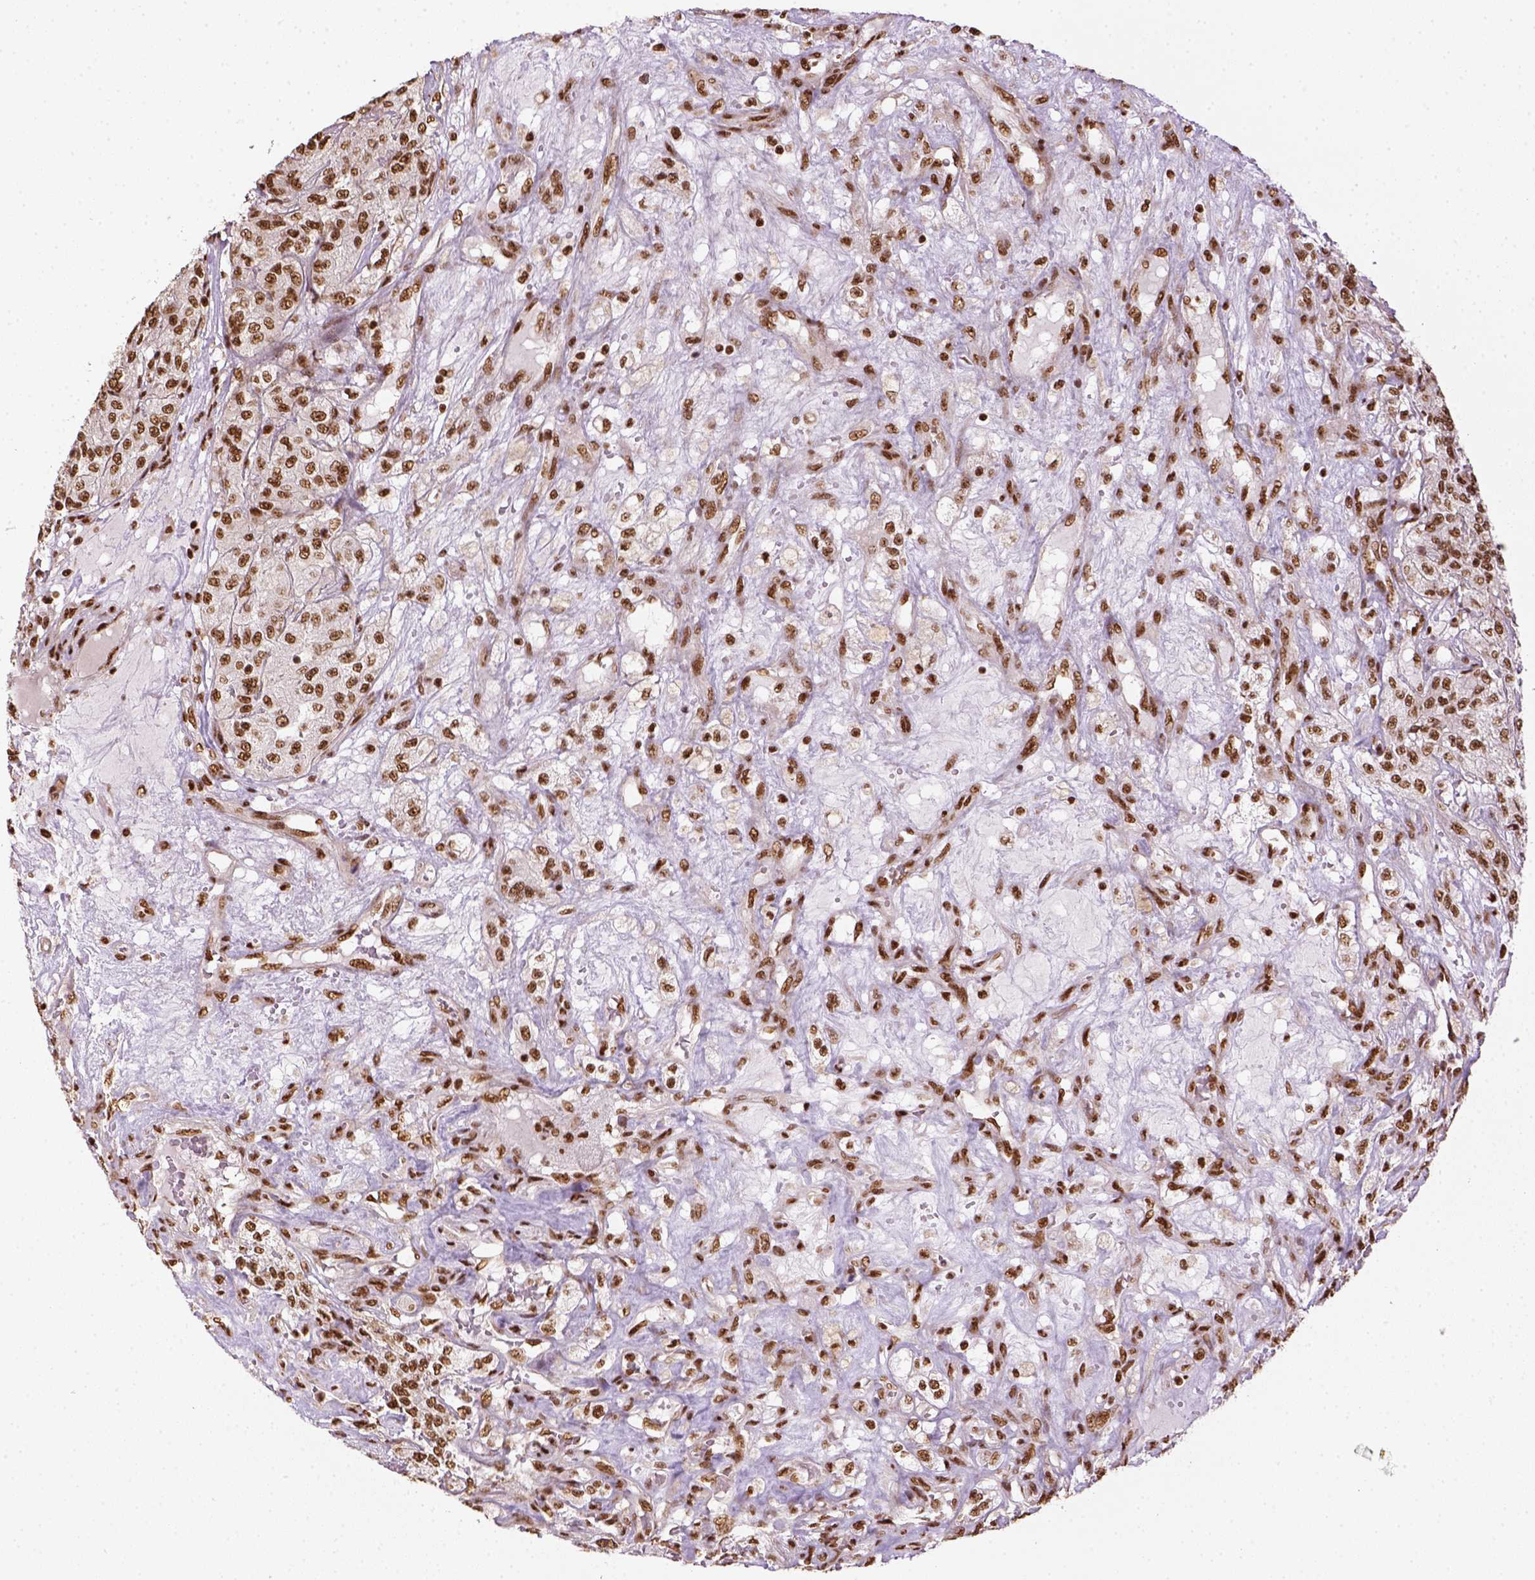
{"staining": {"intensity": "moderate", "quantity": ">75%", "location": "nuclear"}, "tissue": "renal cancer", "cell_type": "Tumor cells", "image_type": "cancer", "snomed": [{"axis": "morphology", "description": "Adenocarcinoma, NOS"}, {"axis": "topography", "description": "Kidney"}], "caption": "Brown immunohistochemical staining in renal adenocarcinoma exhibits moderate nuclear positivity in about >75% of tumor cells.", "gene": "CCAR1", "patient": {"sex": "female", "age": 63}}